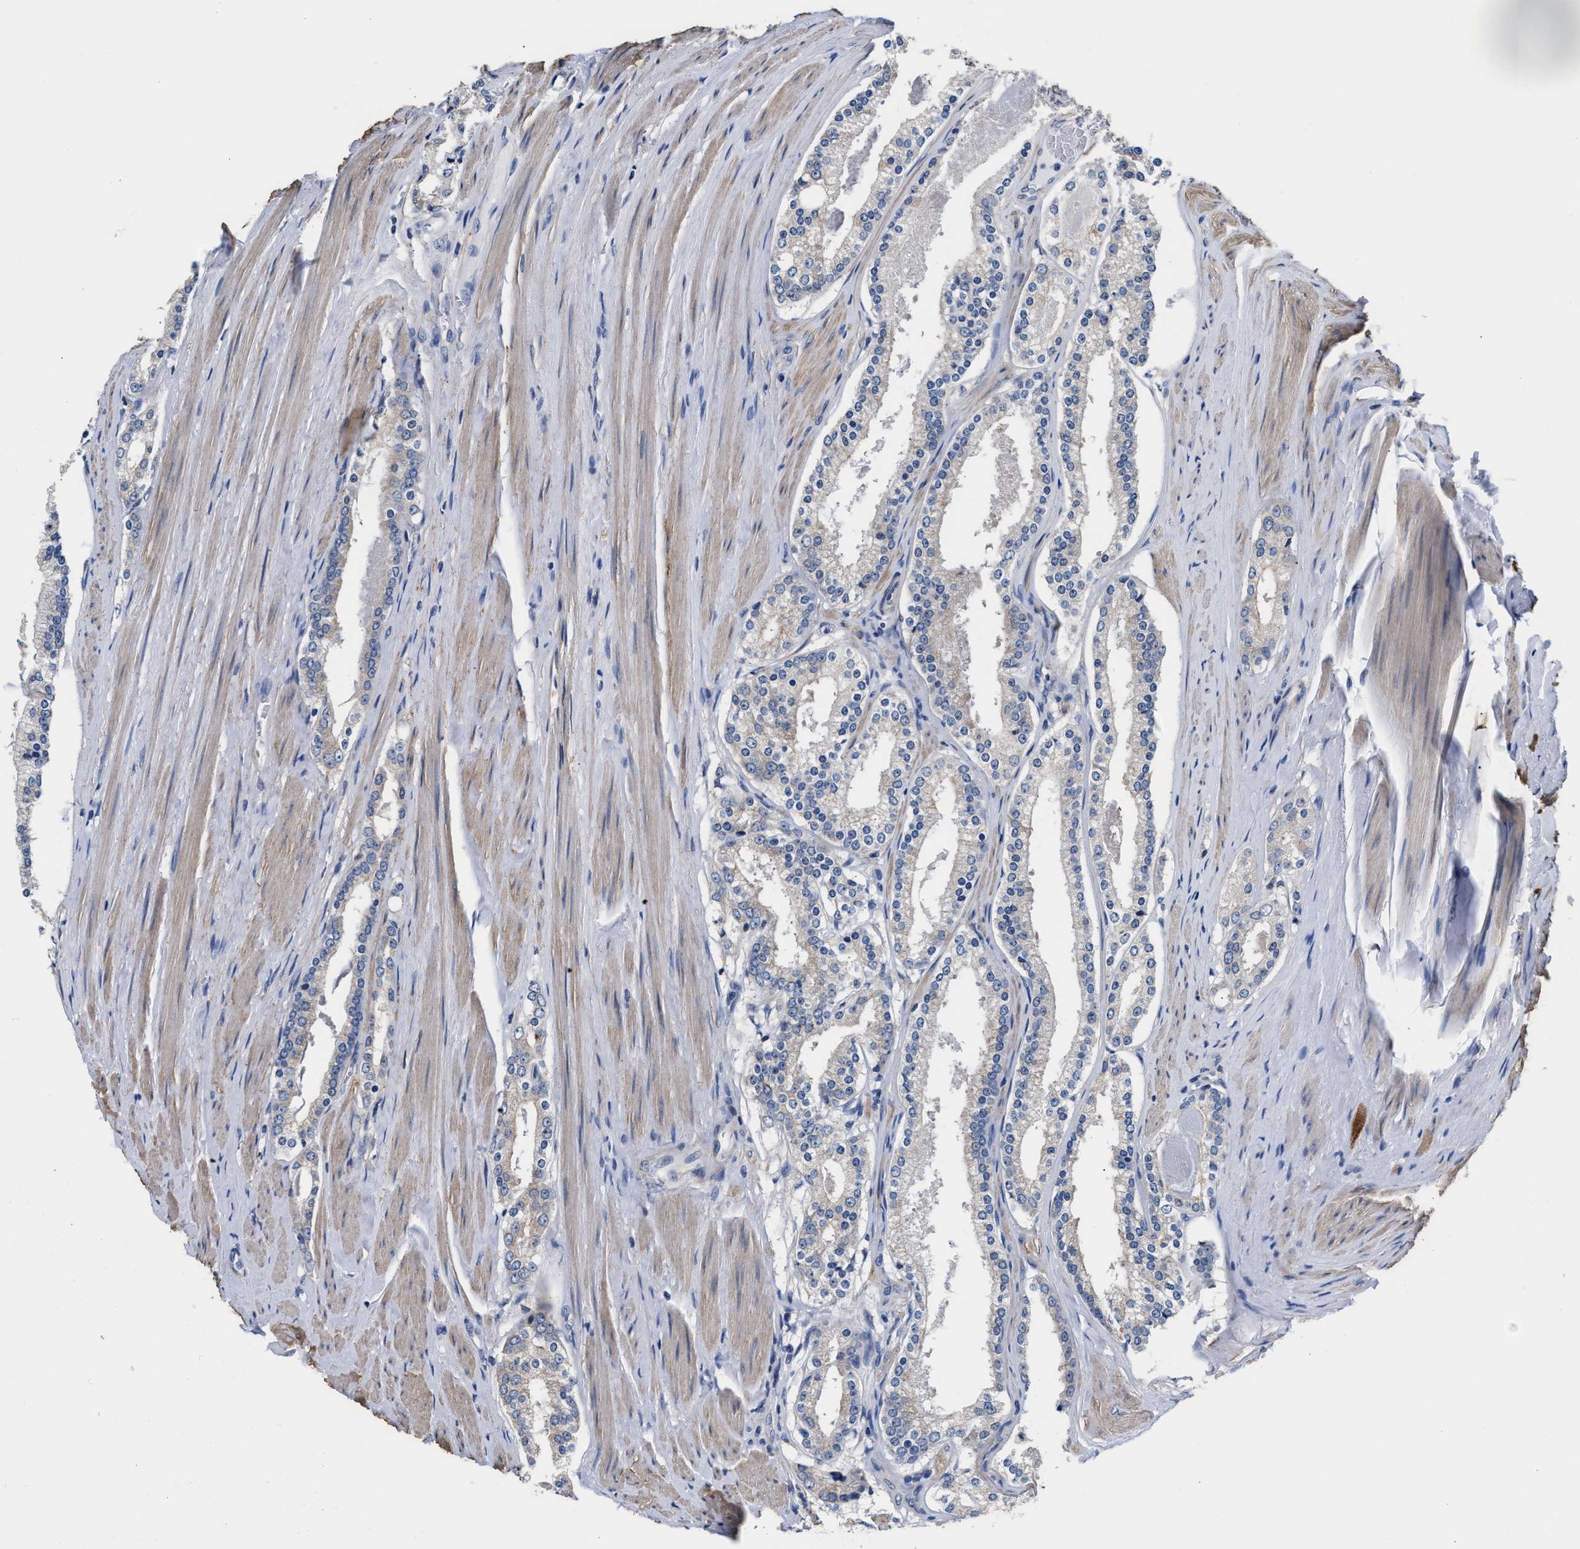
{"staining": {"intensity": "negative", "quantity": "none", "location": "none"}, "tissue": "prostate cancer", "cell_type": "Tumor cells", "image_type": "cancer", "snomed": [{"axis": "morphology", "description": "Adenocarcinoma, Low grade"}, {"axis": "topography", "description": "Prostate"}], "caption": "Tumor cells show no significant protein staining in adenocarcinoma (low-grade) (prostate). The staining is performed using DAB (3,3'-diaminobenzidine) brown chromogen with nuclei counter-stained in using hematoxylin.", "gene": "MYH3", "patient": {"sex": "male", "age": 70}}